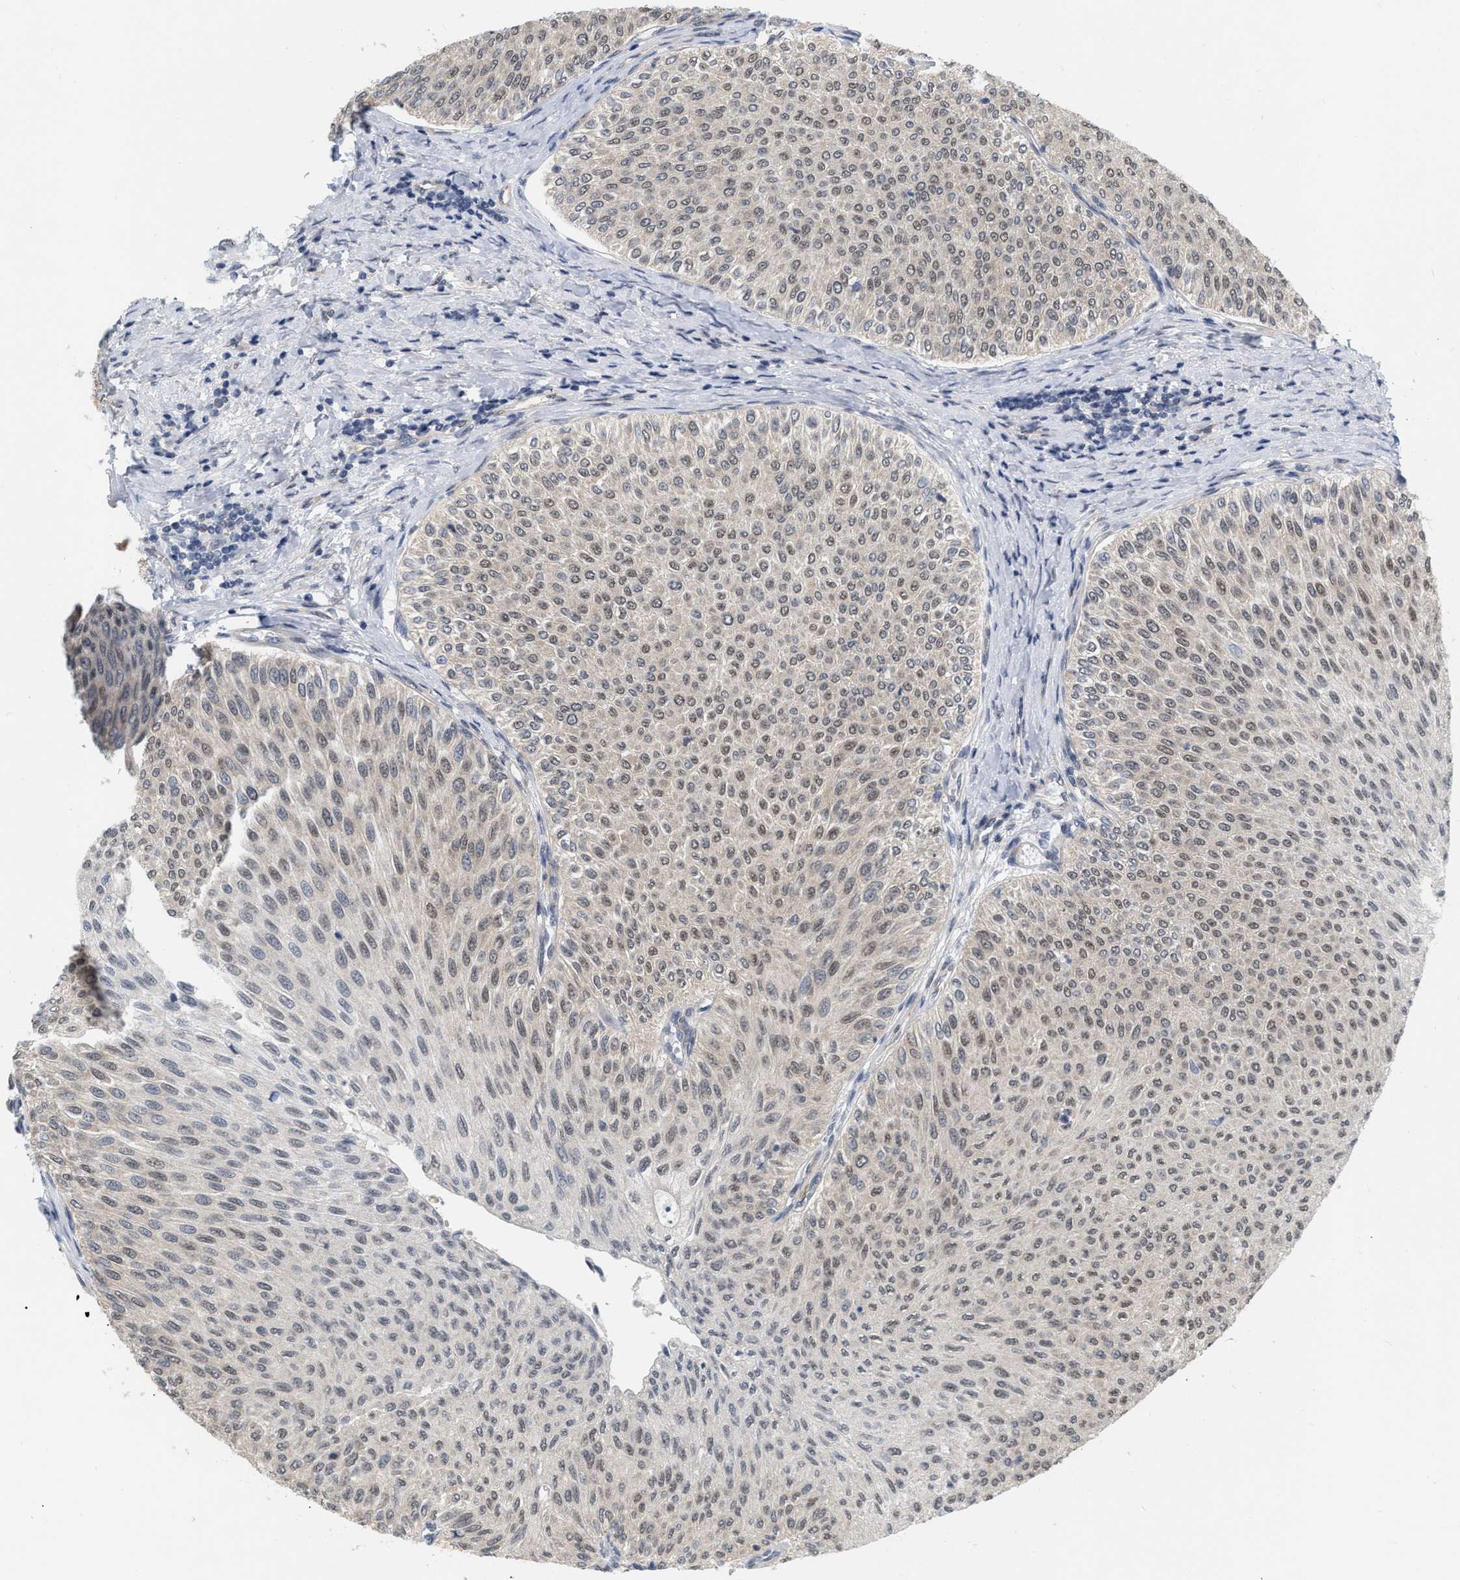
{"staining": {"intensity": "weak", "quantity": ">75%", "location": "nuclear"}, "tissue": "urothelial cancer", "cell_type": "Tumor cells", "image_type": "cancer", "snomed": [{"axis": "morphology", "description": "Urothelial carcinoma, Low grade"}, {"axis": "topography", "description": "Urinary bladder"}], "caption": "Human urothelial carcinoma (low-grade) stained for a protein (brown) displays weak nuclear positive staining in about >75% of tumor cells.", "gene": "RUVBL1", "patient": {"sex": "male", "age": 78}}